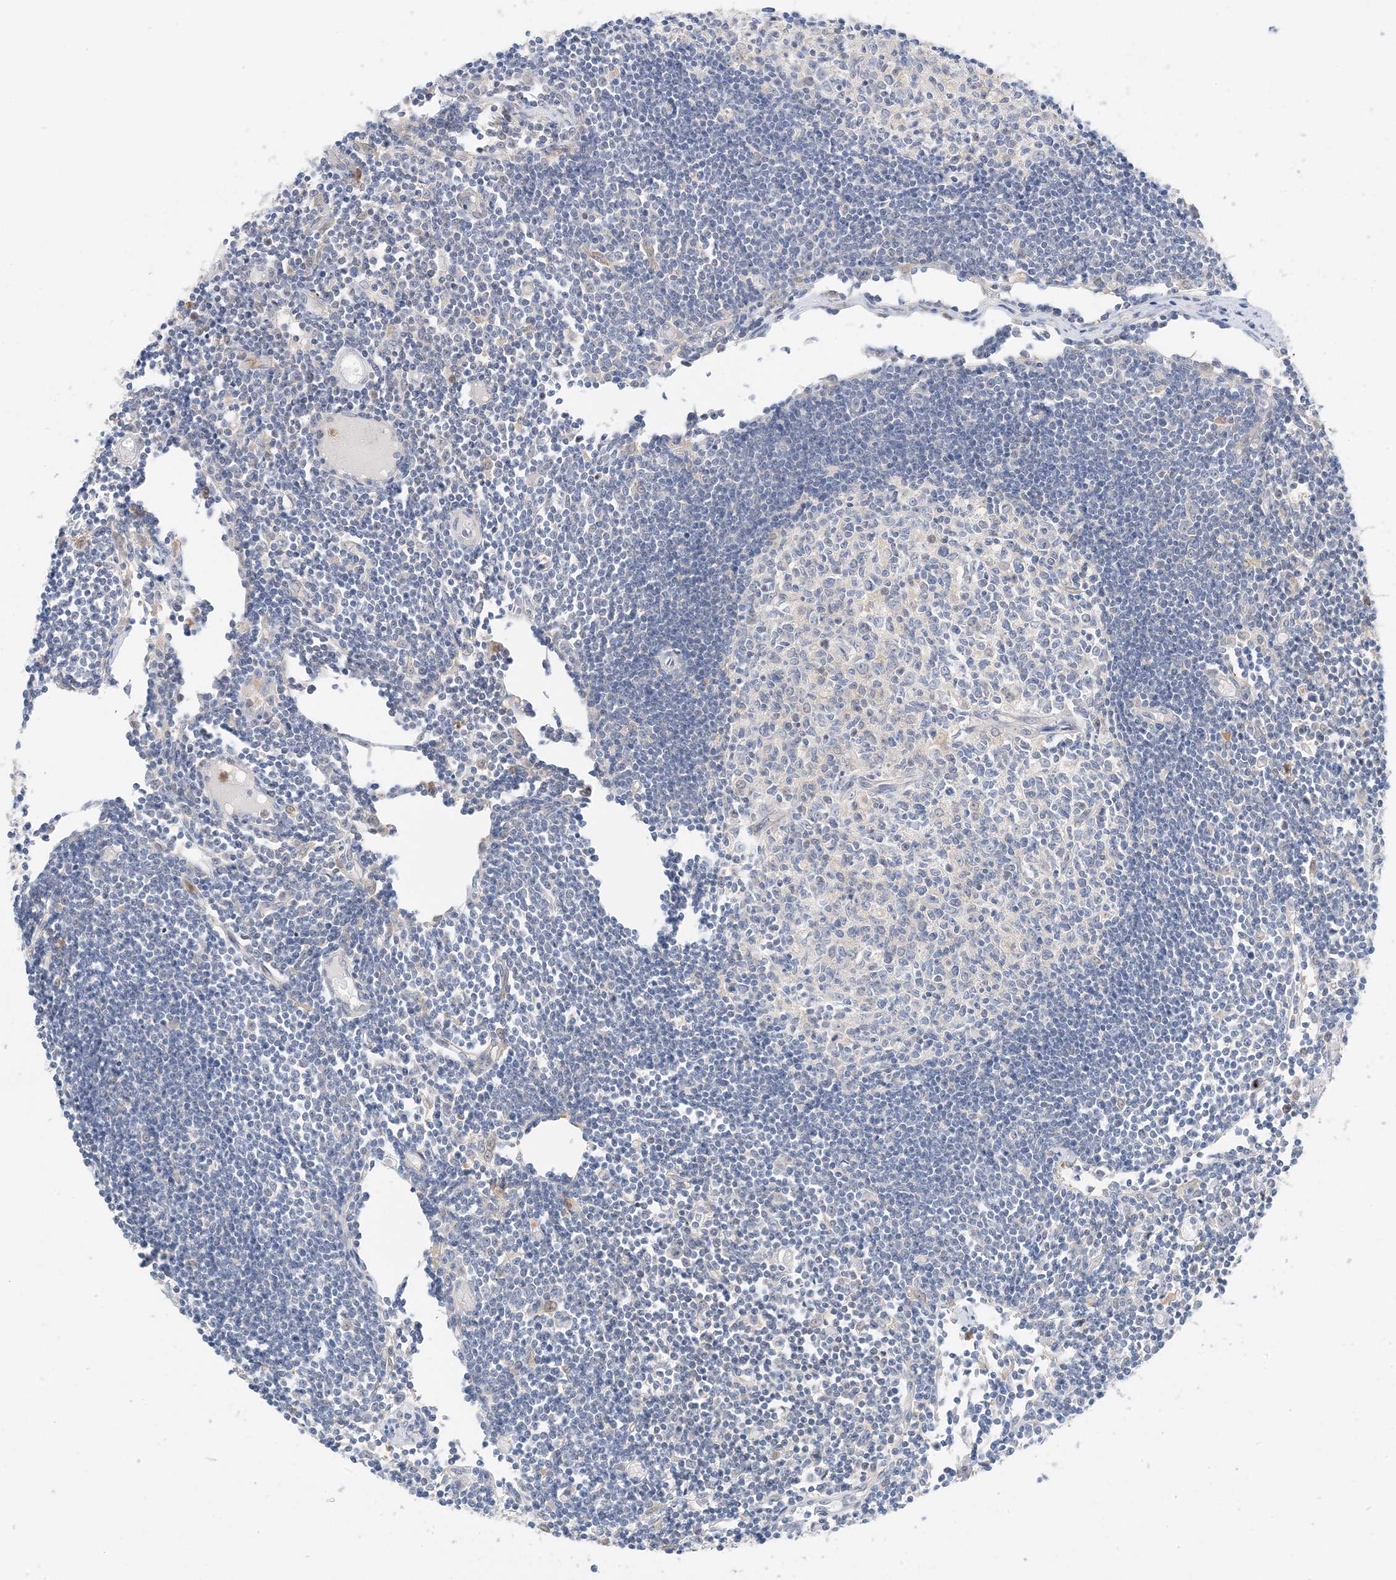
{"staining": {"intensity": "negative", "quantity": "none", "location": "none"}, "tissue": "lymph node", "cell_type": "Germinal center cells", "image_type": "normal", "snomed": [{"axis": "morphology", "description": "Normal tissue, NOS"}, {"axis": "topography", "description": "Lymph node"}], "caption": "Immunohistochemistry (IHC) of normal lymph node displays no expression in germinal center cells. Nuclei are stained in blue.", "gene": "KIFBP", "patient": {"sex": "female", "age": 11}}